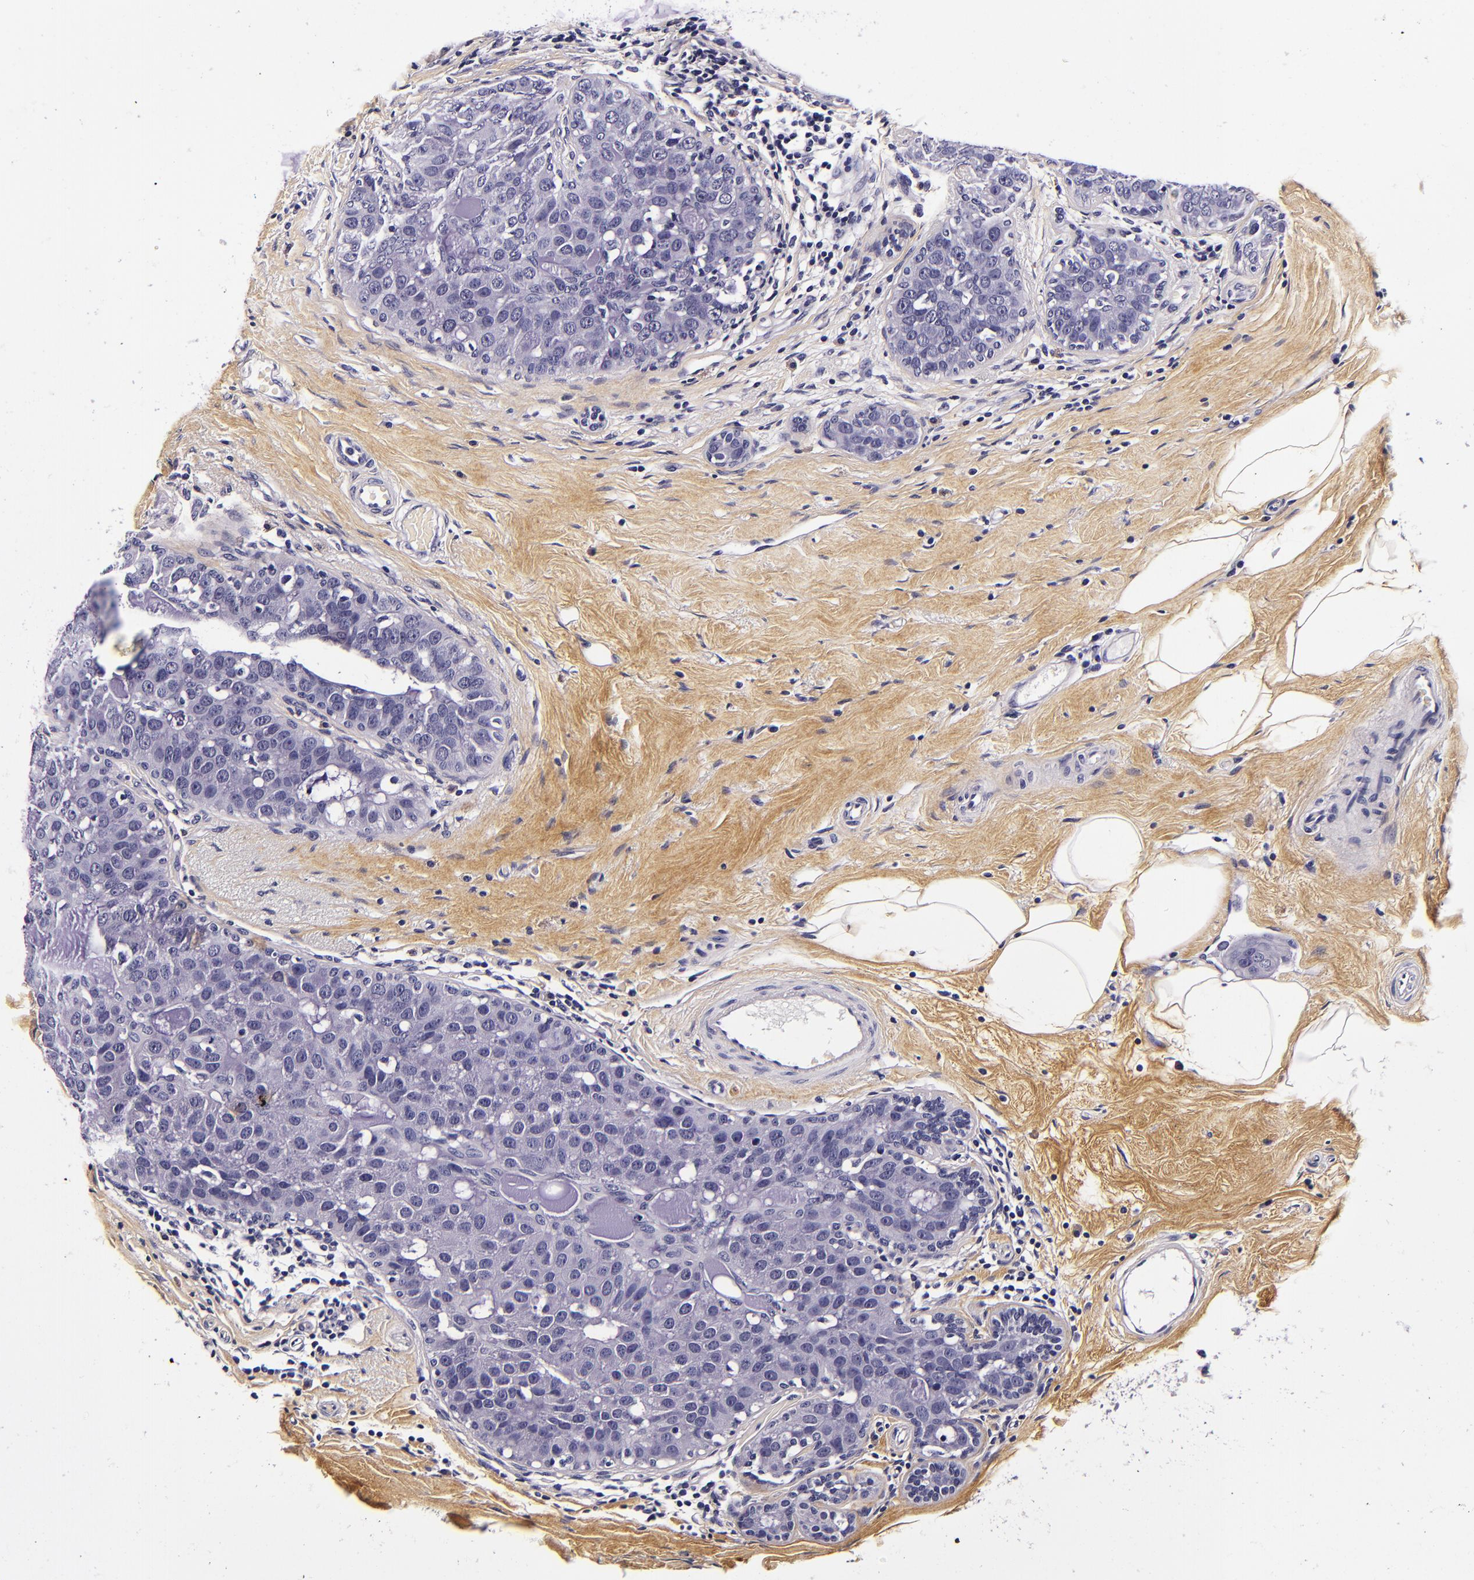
{"staining": {"intensity": "negative", "quantity": "none", "location": "none"}, "tissue": "breast cancer", "cell_type": "Tumor cells", "image_type": "cancer", "snomed": [{"axis": "morphology", "description": "Normal tissue, NOS"}, {"axis": "morphology", "description": "Duct carcinoma"}, {"axis": "topography", "description": "Breast"}], "caption": "Tumor cells are negative for protein expression in human breast cancer (intraductal carcinoma).", "gene": "FBN1", "patient": {"sex": "female", "age": 50}}